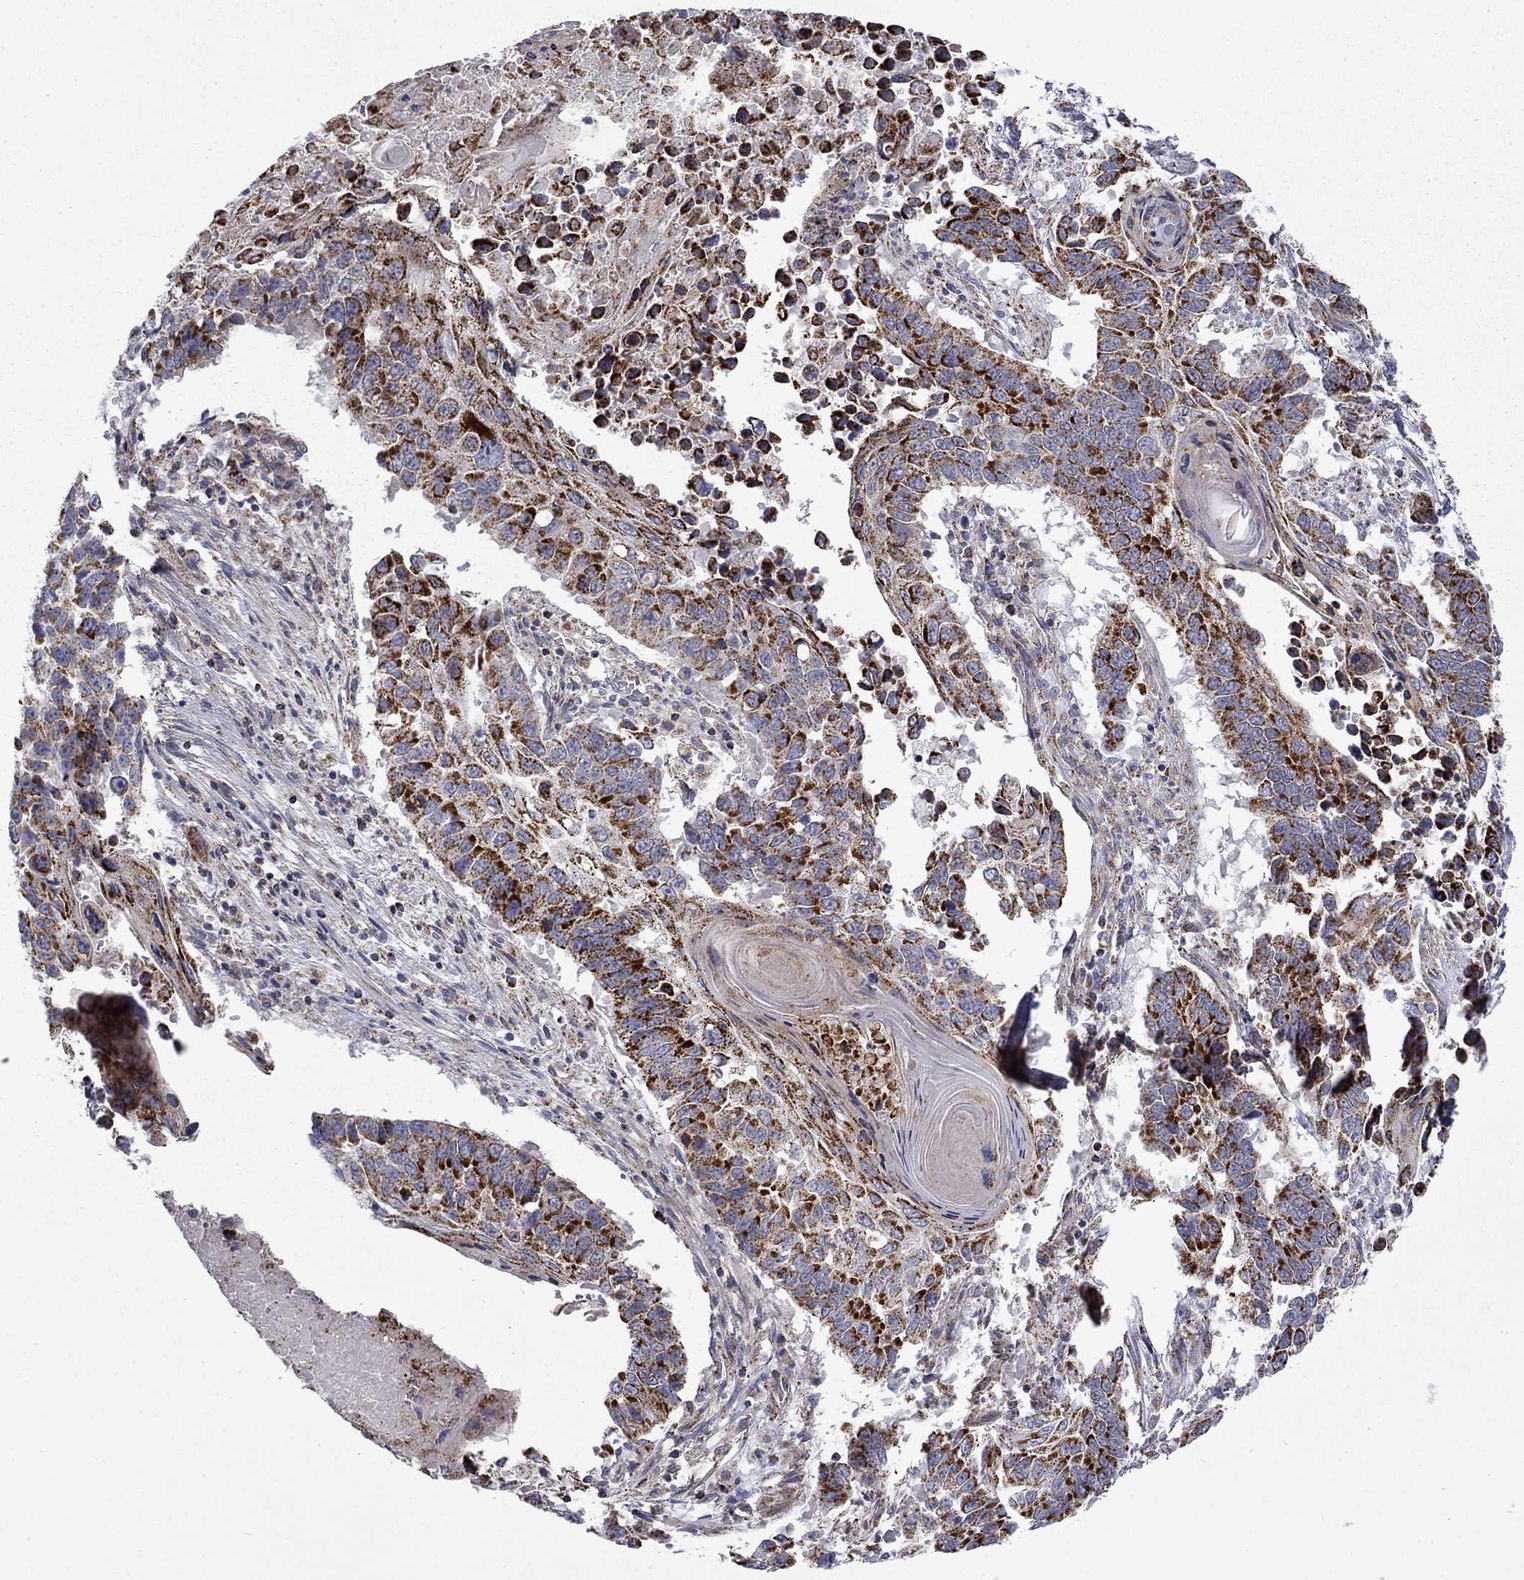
{"staining": {"intensity": "strong", "quantity": "25%-75%", "location": "cytoplasmic/membranous"}, "tissue": "lung cancer", "cell_type": "Tumor cells", "image_type": "cancer", "snomed": [{"axis": "morphology", "description": "Squamous cell carcinoma, NOS"}, {"axis": "topography", "description": "Lung"}], "caption": "Lung squamous cell carcinoma was stained to show a protein in brown. There is high levels of strong cytoplasmic/membranous positivity in about 25%-75% of tumor cells.", "gene": "PCBP3", "patient": {"sex": "male", "age": 73}}